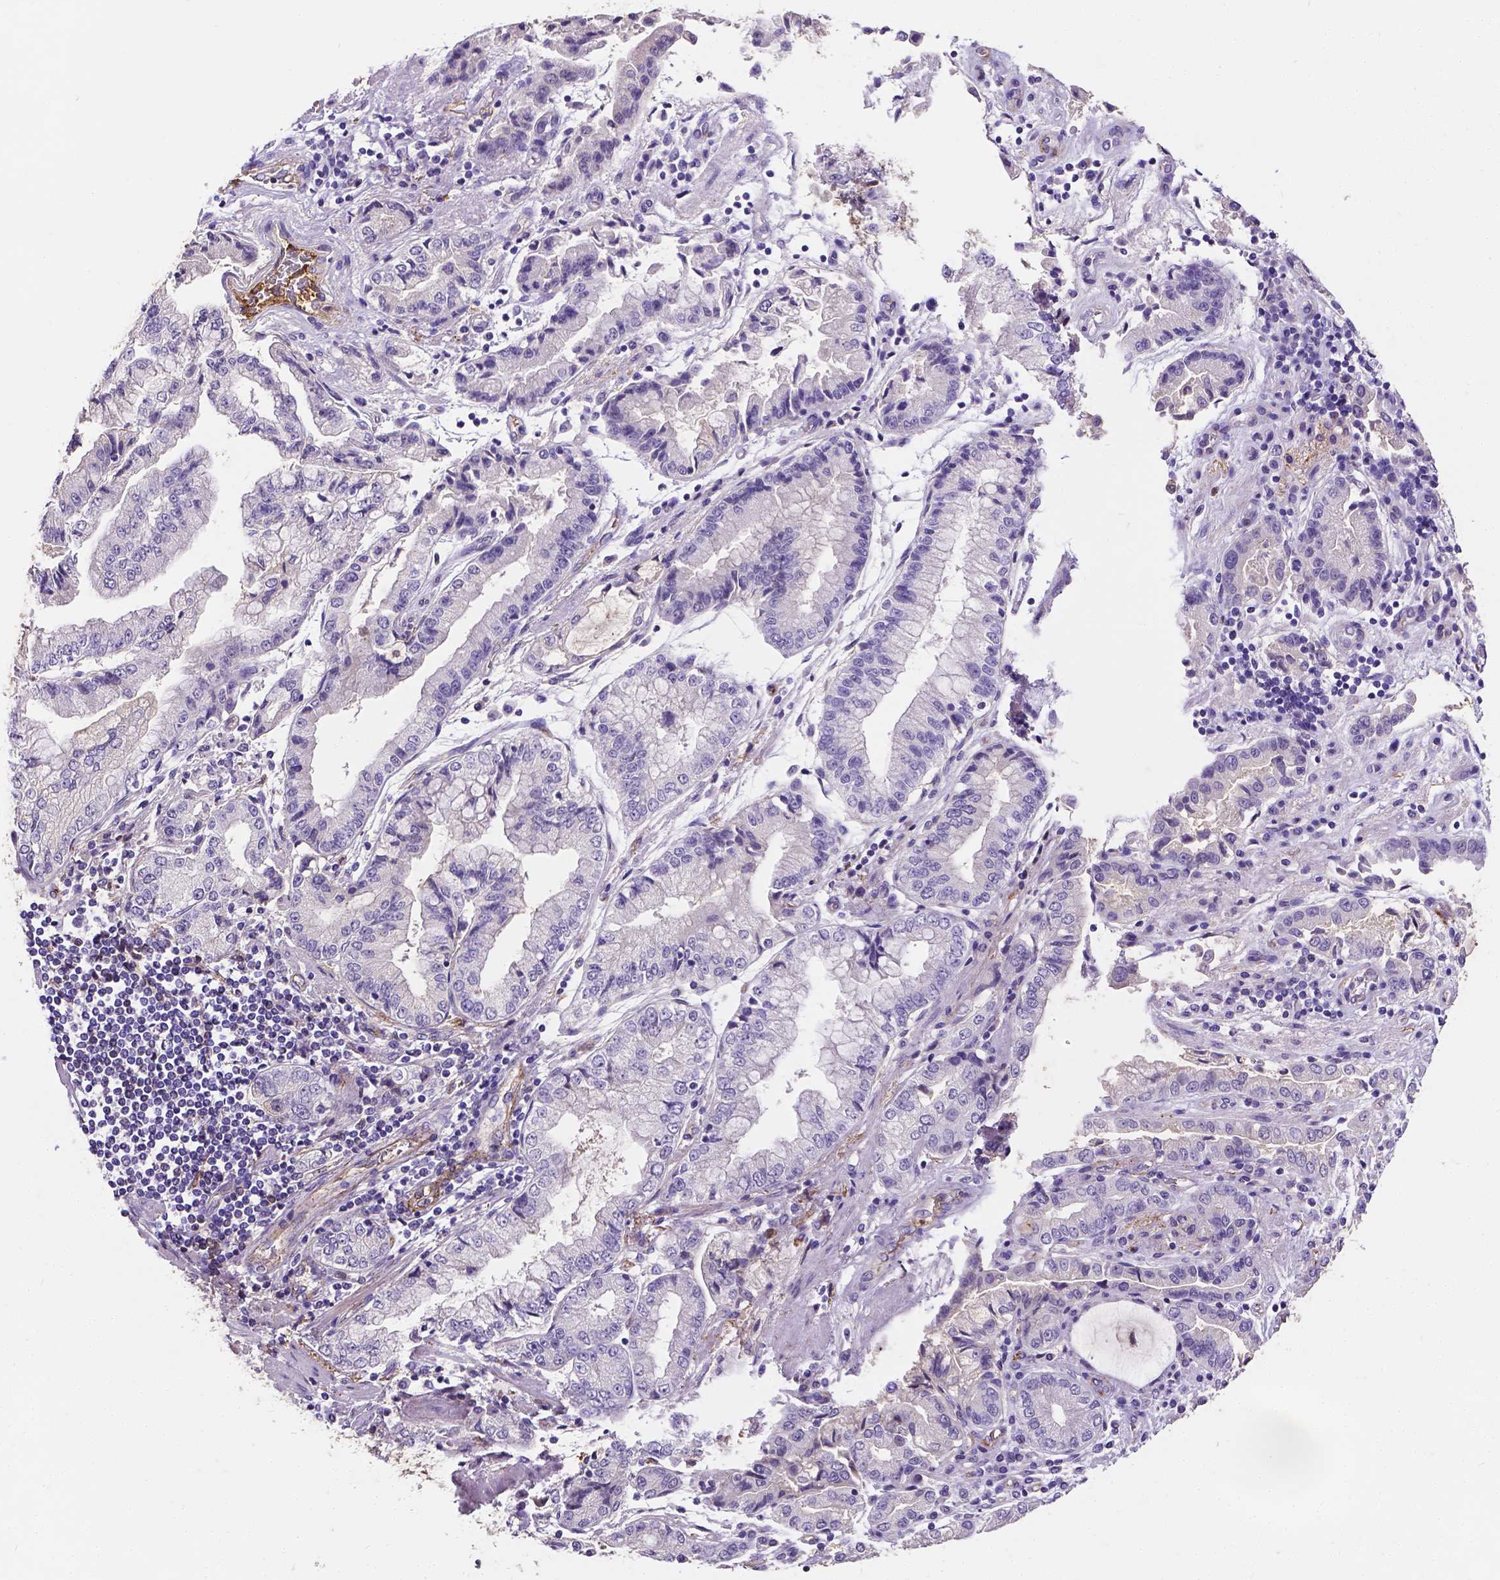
{"staining": {"intensity": "negative", "quantity": "none", "location": "none"}, "tissue": "stomach cancer", "cell_type": "Tumor cells", "image_type": "cancer", "snomed": [{"axis": "morphology", "description": "Adenocarcinoma, NOS"}, {"axis": "topography", "description": "Stomach, upper"}], "caption": "Image shows no protein expression in tumor cells of stomach cancer tissue.", "gene": "APOE", "patient": {"sex": "female", "age": 74}}